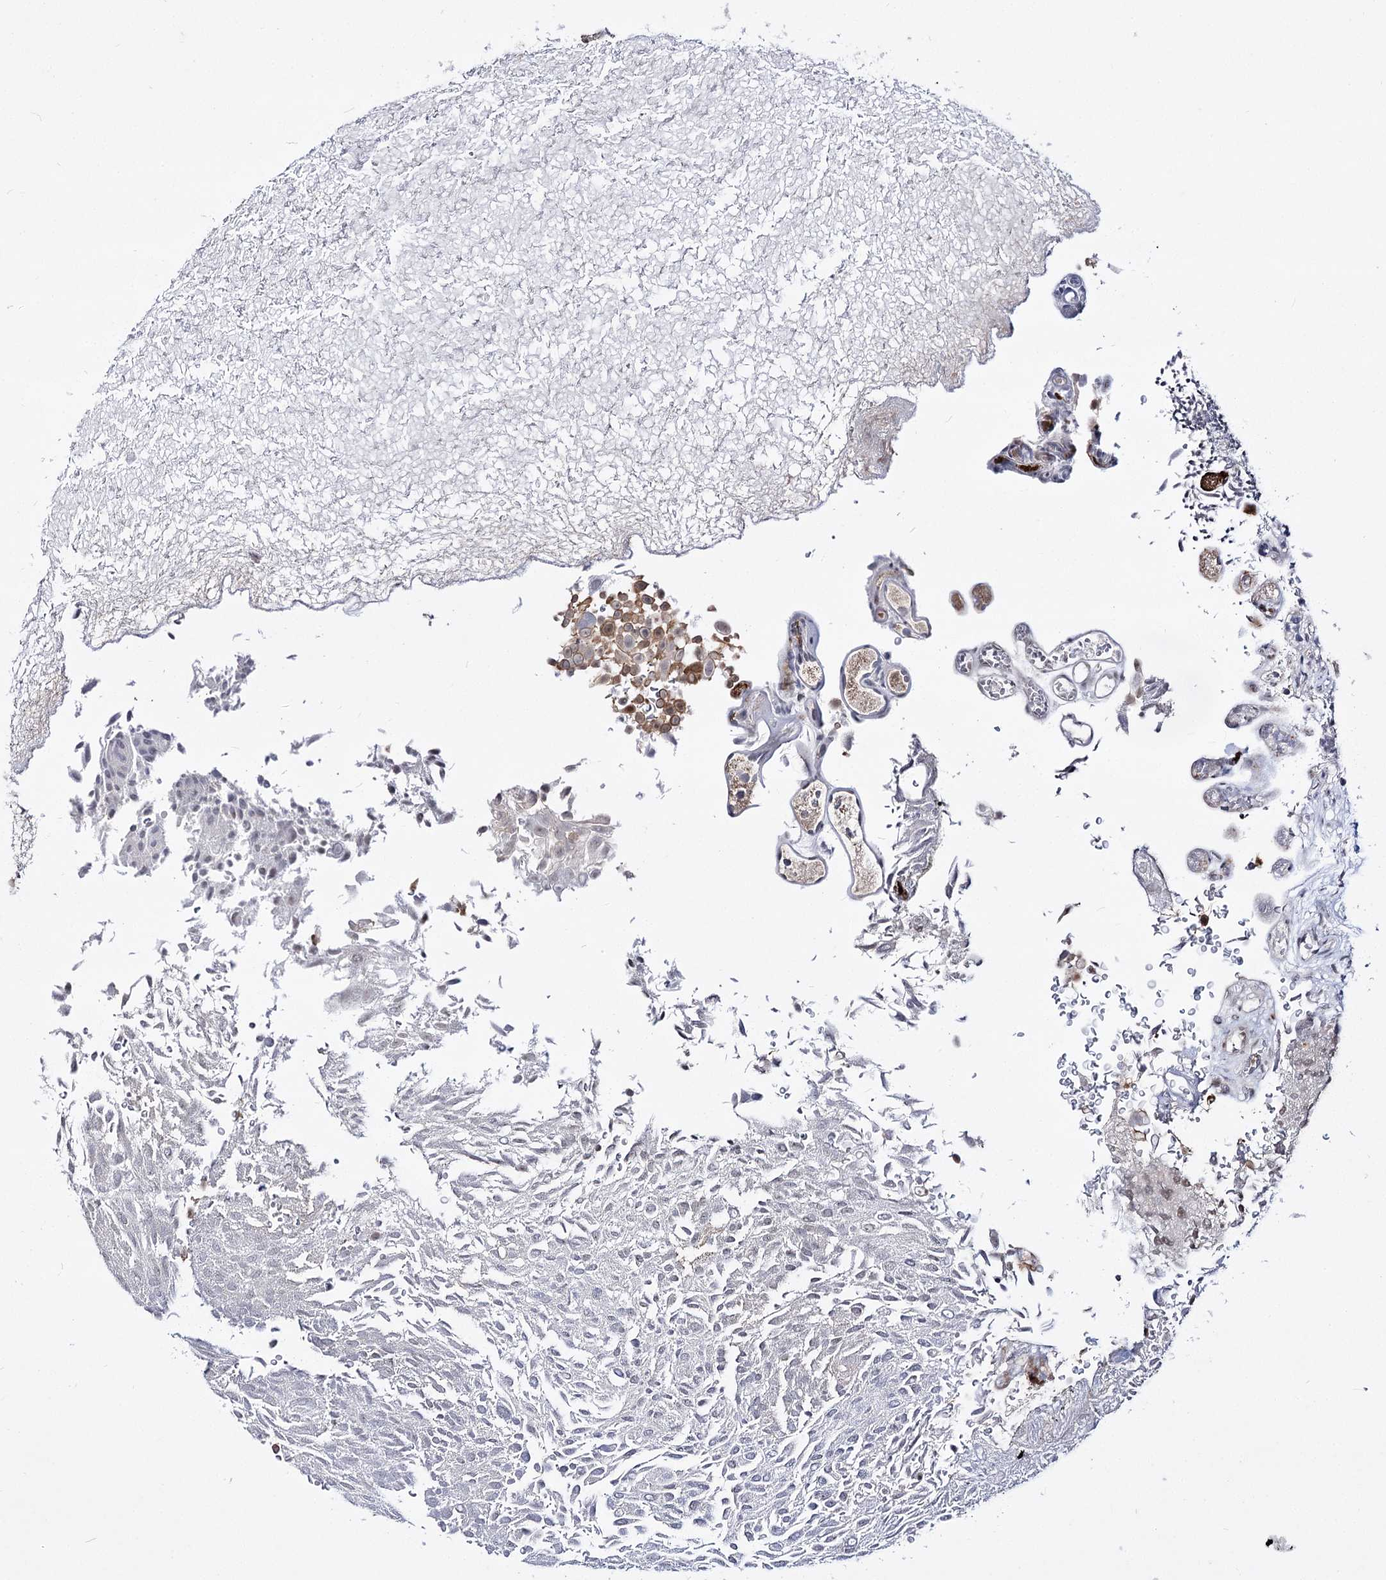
{"staining": {"intensity": "moderate", "quantity": "<25%", "location": "cytoplasmic/membranous"}, "tissue": "urothelial cancer", "cell_type": "Tumor cells", "image_type": "cancer", "snomed": [{"axis": "morphology", "description": "Urothelial carcinoma, Low grade"}, {"axis": "topography", "description": "Urinary bladder"}], "caption": "Tumor cells exhibit low levels of moderate cytoplasmic/membranous positivity in approximately <25% of cells in urothelial cancer. The staining is performed using DAB brown chromogen to label protein expression. The nuclei are counter-stained blue using hematoxylin.", "gene": "STOX1", "patient": {"sex": "male", "age": 78}}